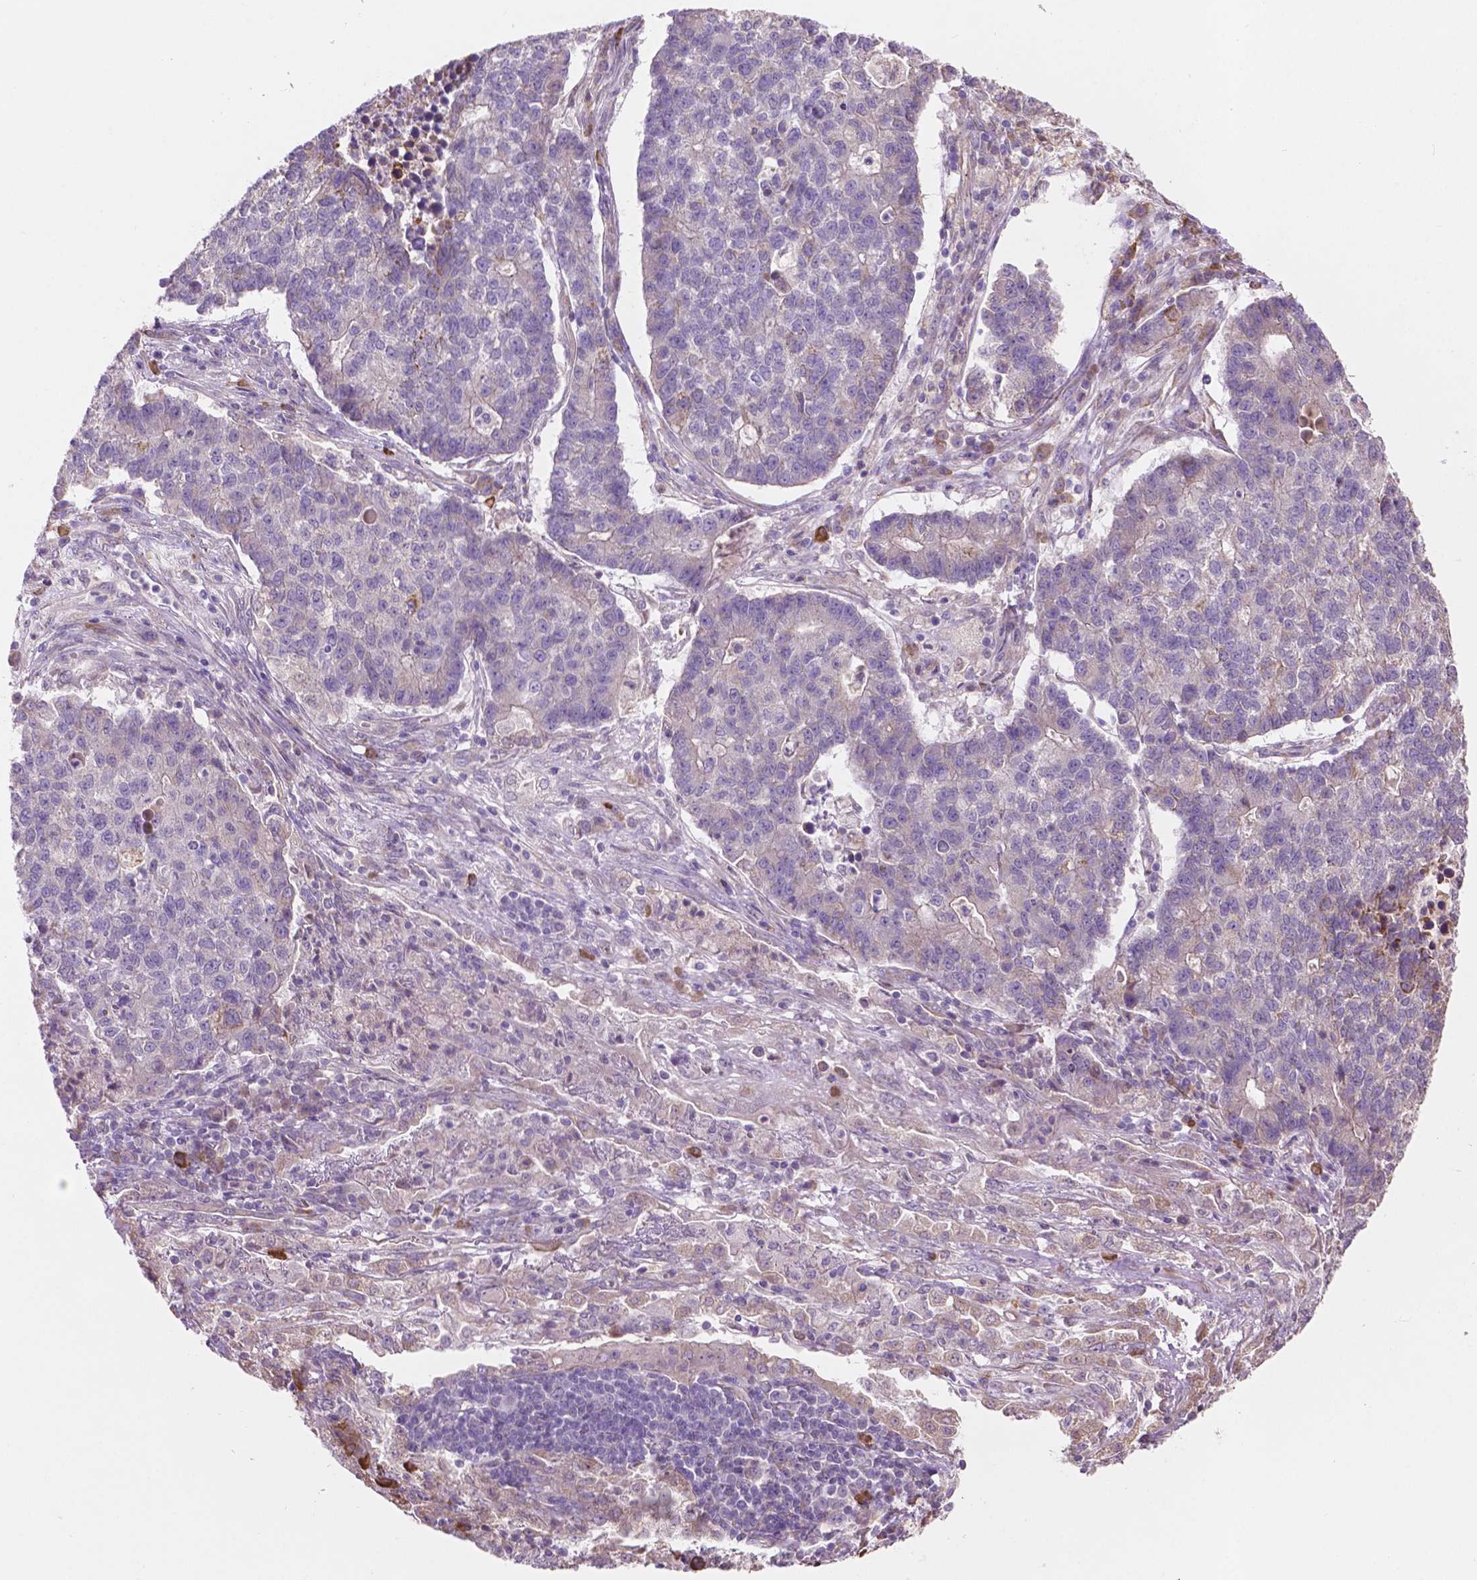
{"staining": {"intensity": "negative", "quantity": "none", "location": "none"}, "tissue": "lung cancer", "cell_type": "Tumor cells", "image_type": "cancer", "snomed": [{"axis": "morphology", "description": "Adenocarcinoma, NOS"}, {"axis": "topography", "description": "Lung"}], "caption": "Micrograph shows no protein expression in tumor cells of adenocarcinoma (lung) tissue.", "gene": "LRP1B", "patient": {"sex": "male", "age": 57}}